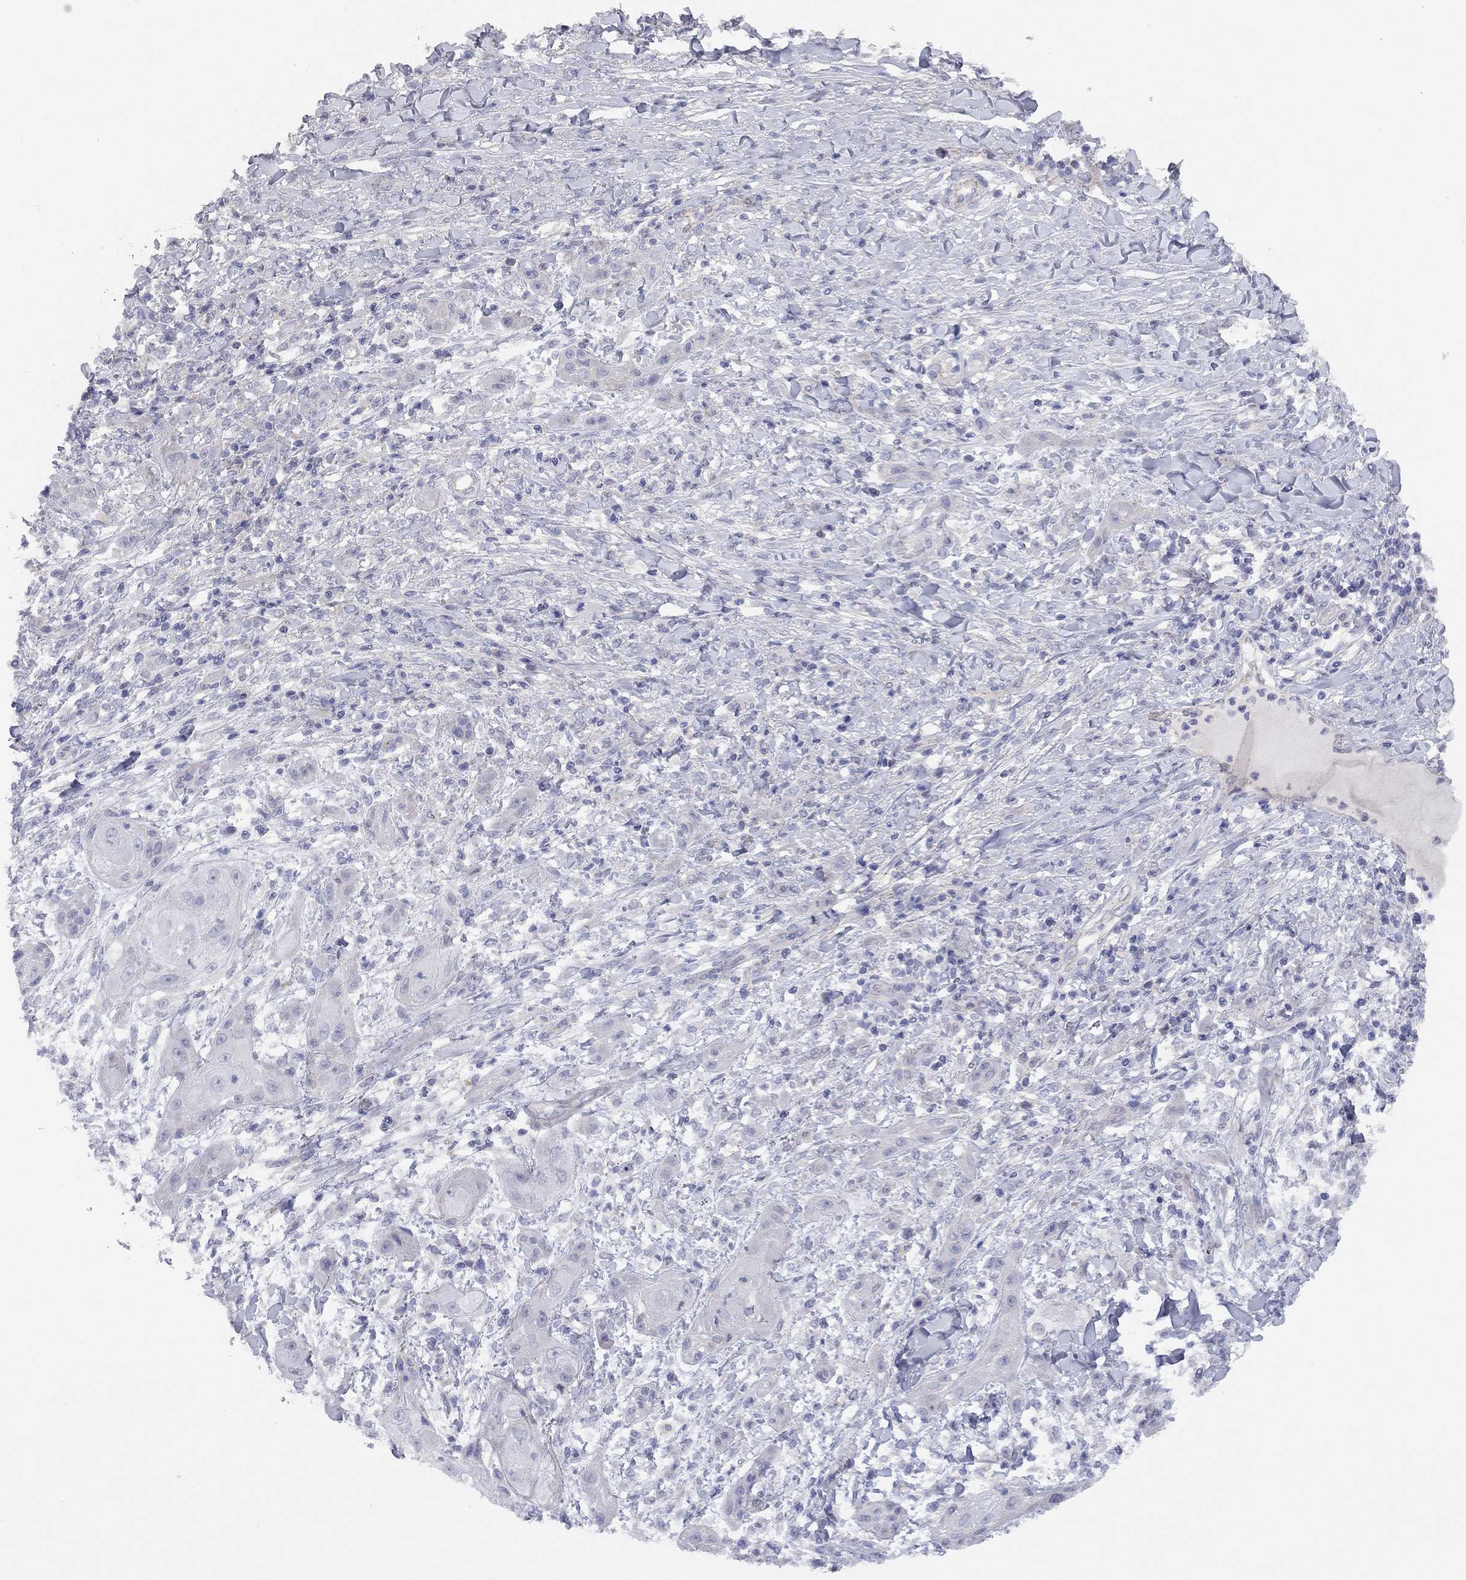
{"staining": {"intensity": "negative", "quantity": "none", "location": "none"}, "tissue": "skin cancer", "cell_type": "Tumor cells", "image_type": "cancer", "snomed": [{"axis": "morphology", "description": "Squamous cell carcinoma, NOS"}, {"axis": "topography", "description": "Skin"}], "caption": "Squamous cell carcinoma (skin) was stained to show a protein in brown. There is no significant staining in tumor cells.", "gene": "KCNB1", "patient": {"sex": "male", "age": 62}}